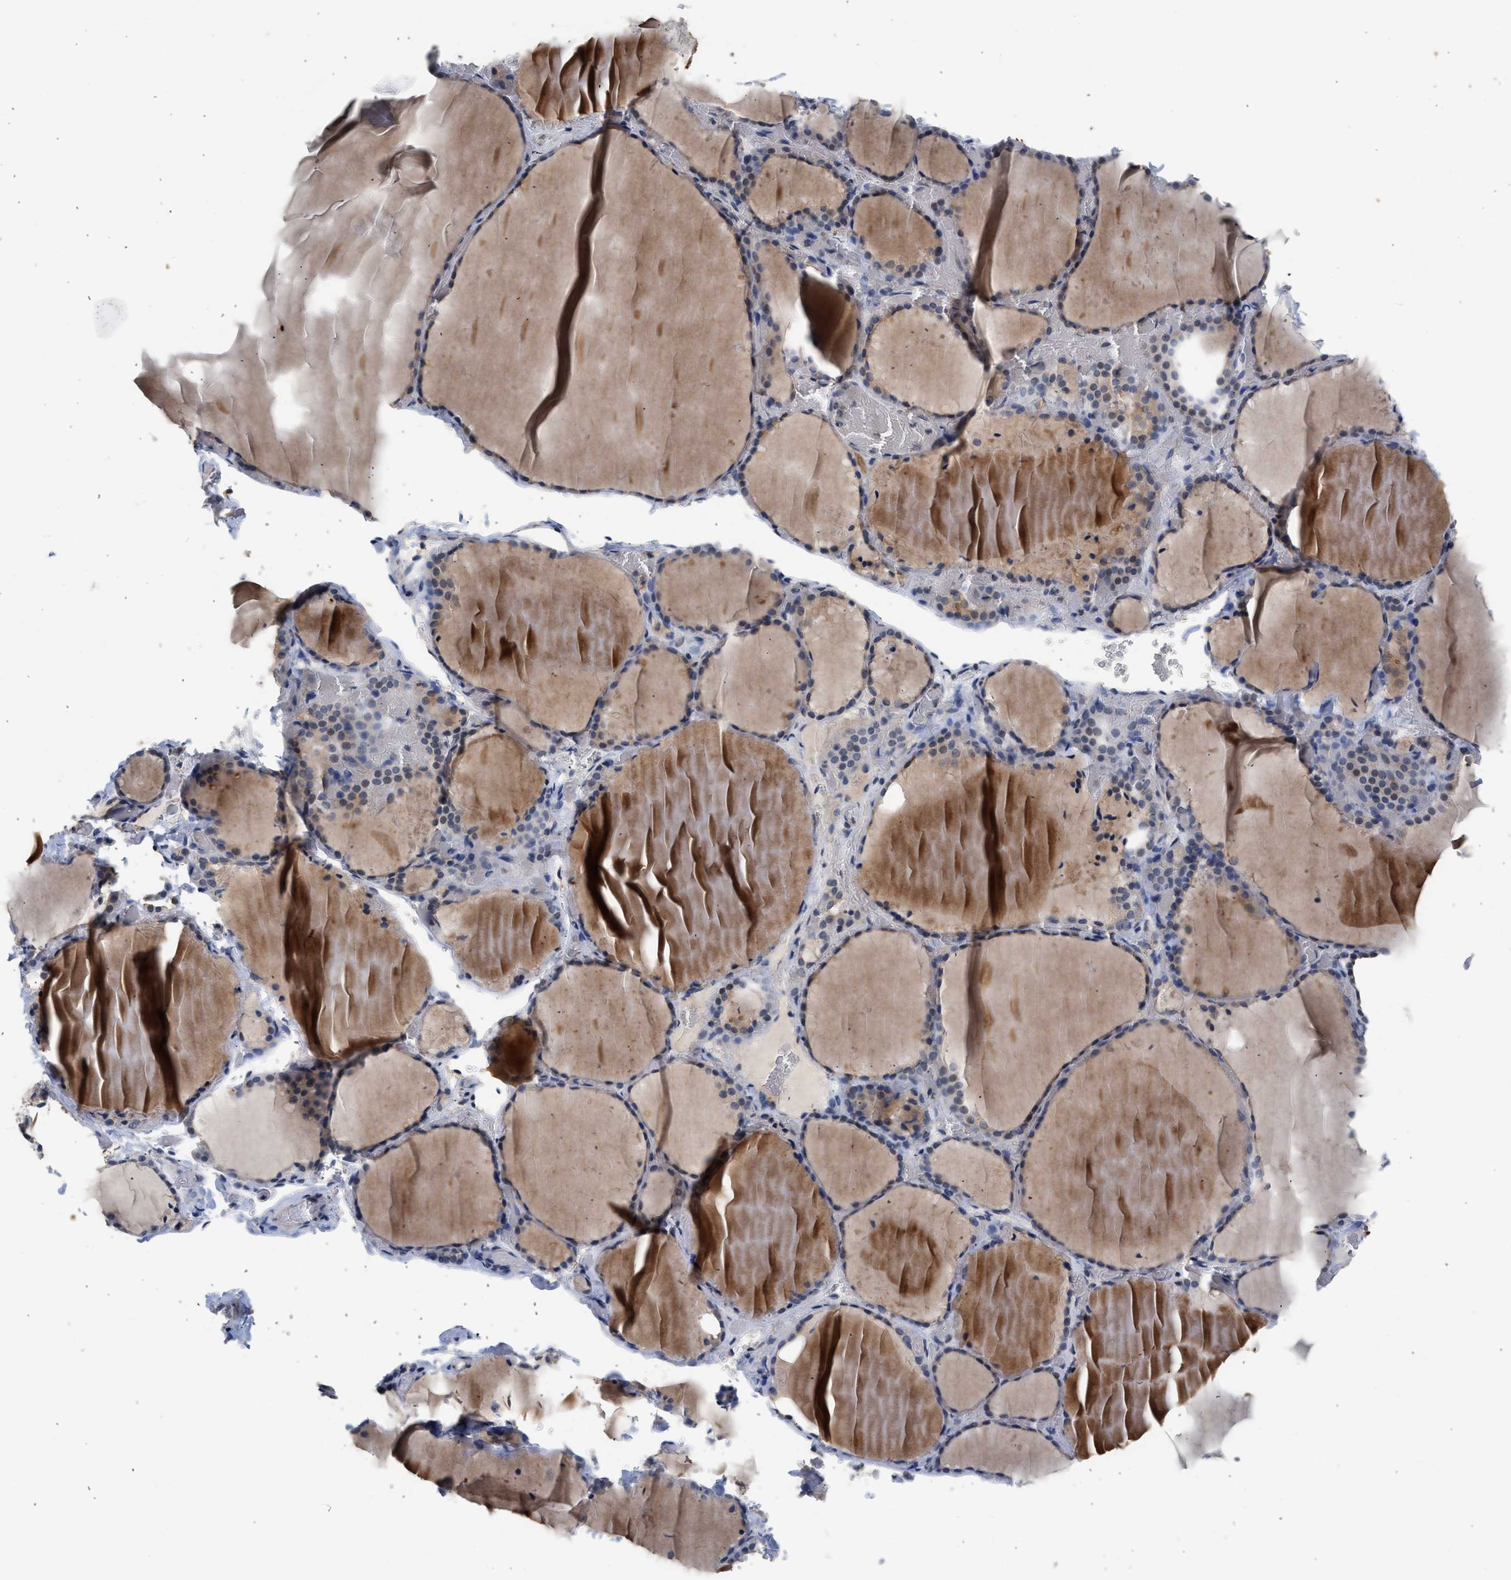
{"staining": {"intensity": "weak", "quantity": "<25%", "location": "cytoplasmic/membranous"}, "tissue": "thyroid gland", "cell_type": "Glandular cells", "image_type": "normal", "snomed": [{"axis": "morphology", "description": "Normal tissue, NOS"}, {"axis": "topography", "description": "Thyroid gland"}], "caption": "IHC of normal human thyroid gland shows no expression in glandular cells.", "gene": "CSF3R", "patient": {"sex": "female", "age": 22}}